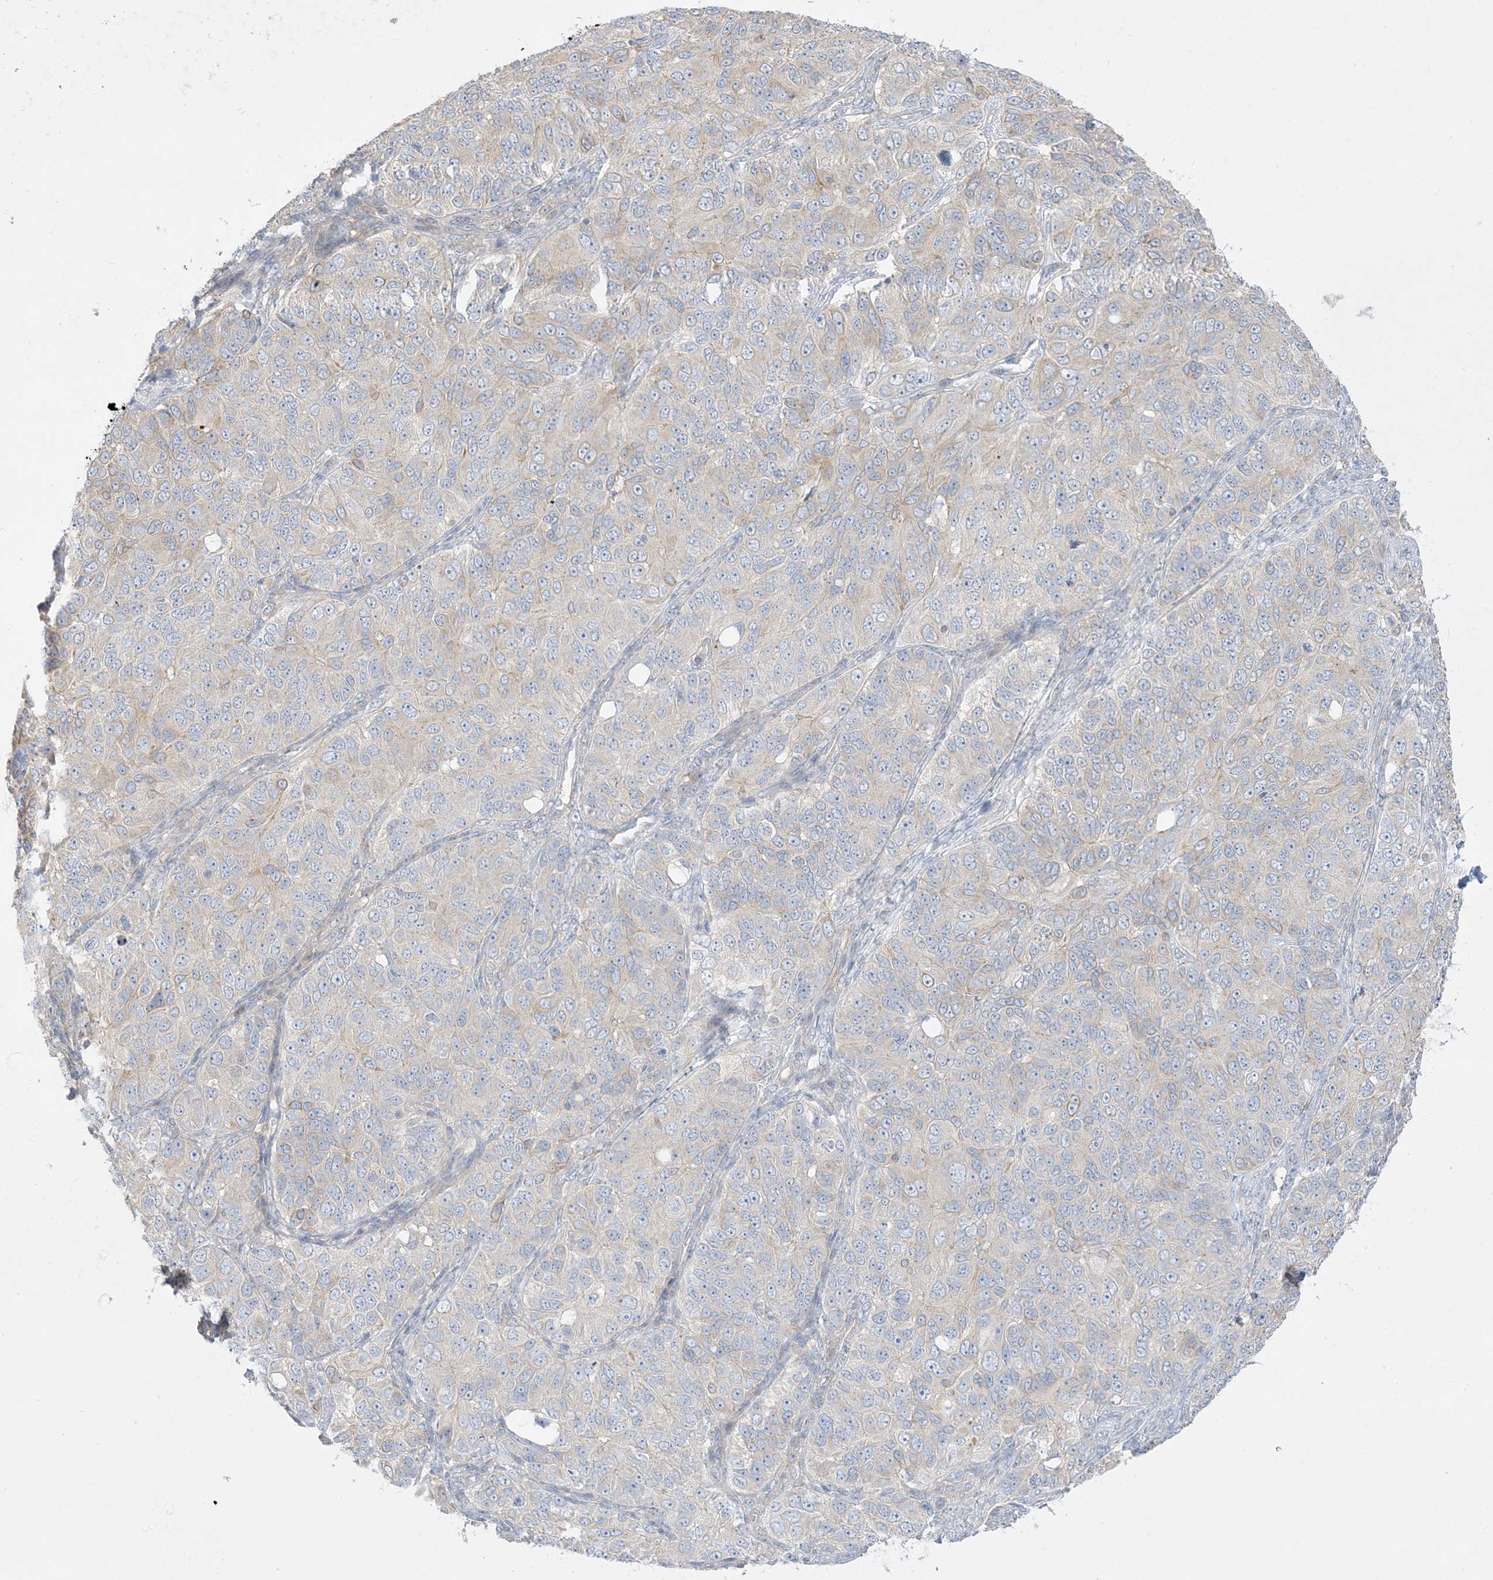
{"staining": {"intensity": "negative", "quantity": "none", "location": "none"}, "tissue": "ovarian cancer", "cell_type": "Tumor cells", "image_type": "cancer", "snomed": [{"axis": "morphology", "description": "Carcinoma, endometroid"}, {"axis": "topography", "description": "Ovary"}], "caption": "High magnification brightfield microscopy of ovarian cancer (endometroid carcinoma) stained with DAB (brown) and counterstained with hematoxylin (blue): tumor cells show no significant staining. The staining was performed using DAB to visualize the protein expression in brown, while the nuclei were stained in blue with hematoxylin (Magnification: 20x).", "gene": "ARHGEF9", "patient": {"sex": "female", "age": 51}}